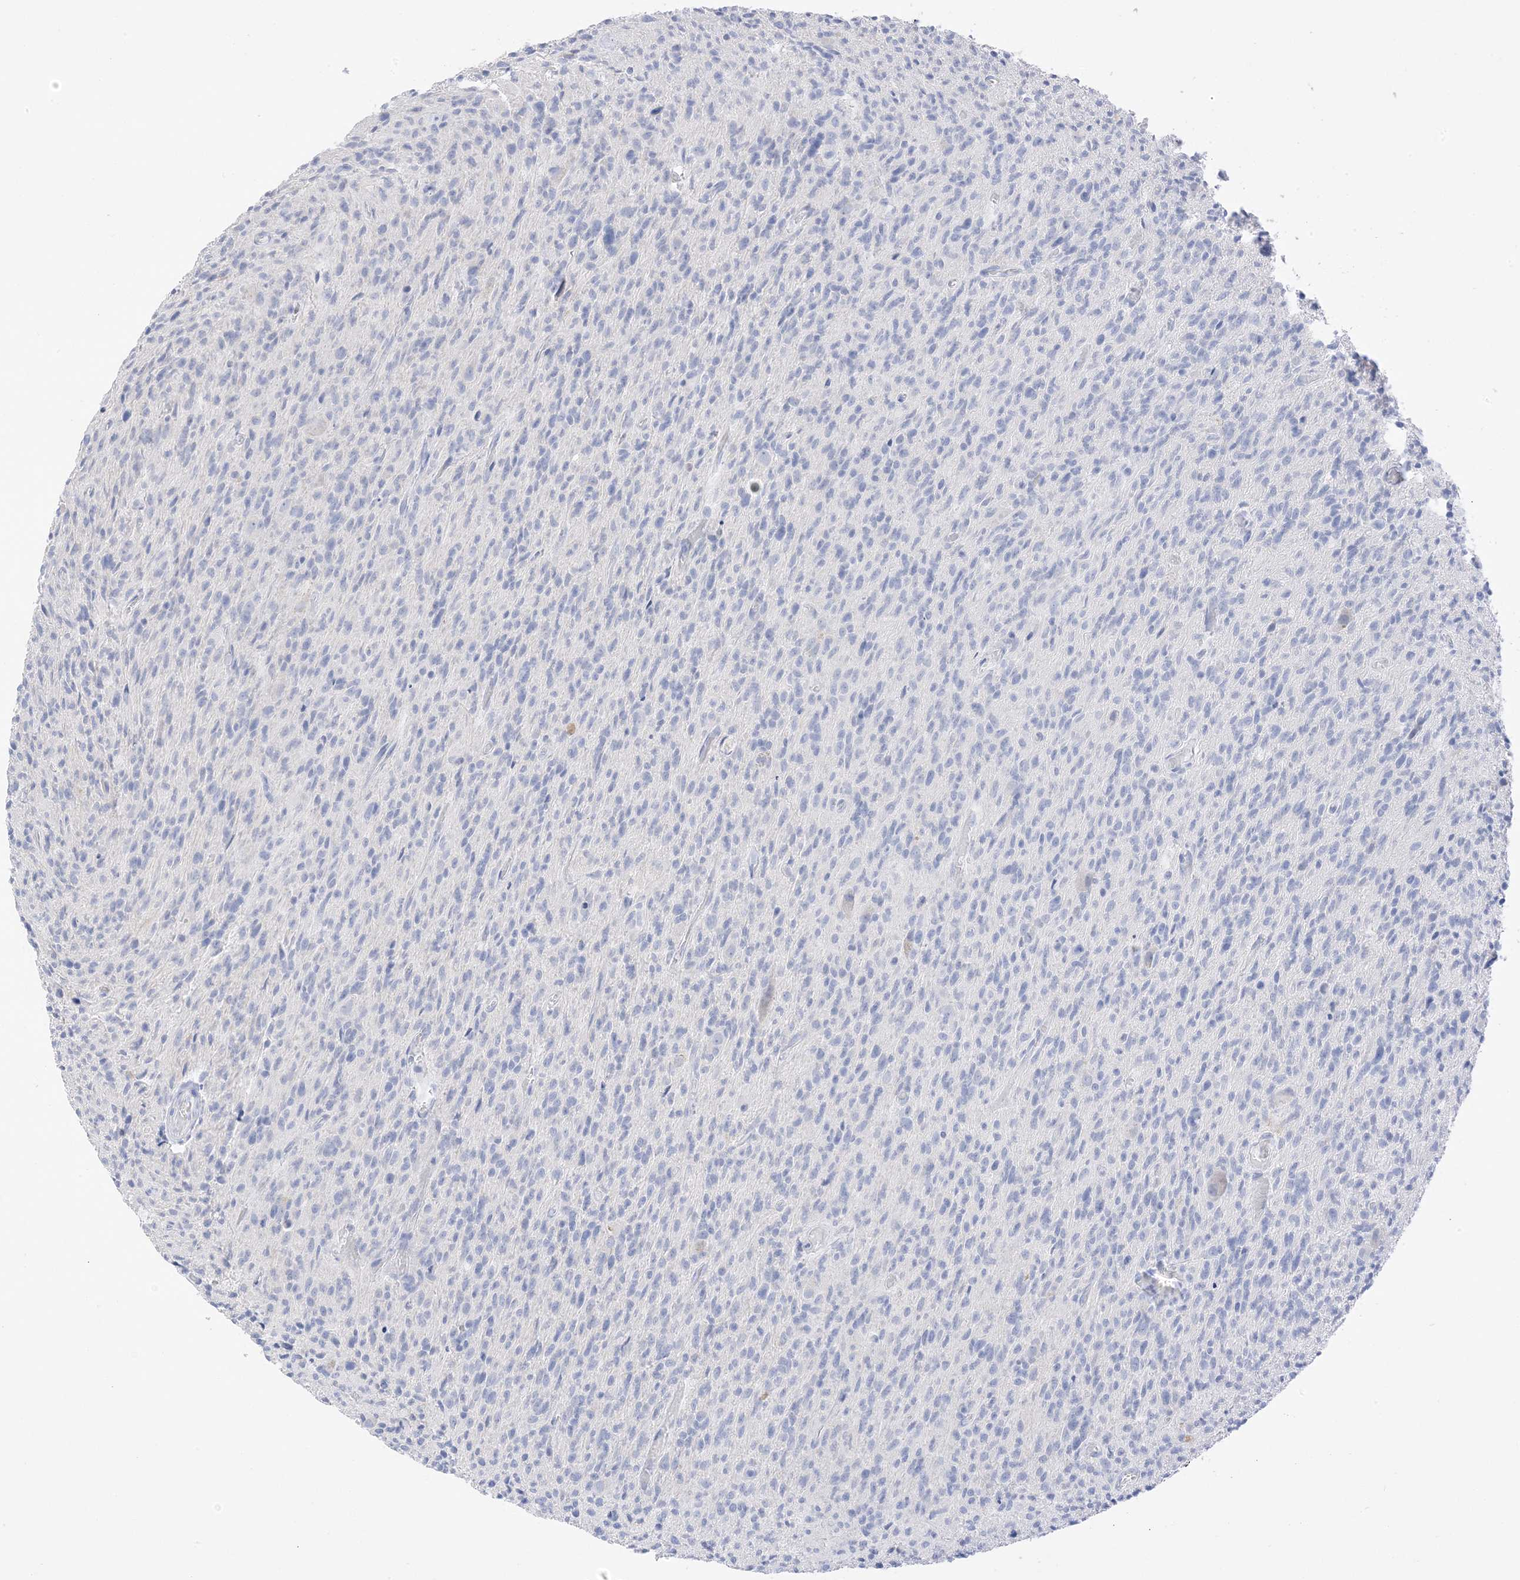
{"staining": {"intensity": "negative", "quantity": "none", "location": "none"}, "tissue": "glioma", "cell_type": "Tumor cells", "image_type": "cancer", "snomed": [{"axis": "morphology", "description": "Glioma, malignant, High grade"}, {"axis": "topography", "description": "Brain"}], "caption": "This histopathology image is of malignant high-grade glioma stained with immunohistochemistry (IHC) to label a protein in brown with the nuclei are counter-stained blue. There is no positivity in tumor cells. (DAB (3,3'-diaminobenzidine) IHC, high magnification).", "gene": "MUC17", "patient": {"sex": "female", "age": 57}}